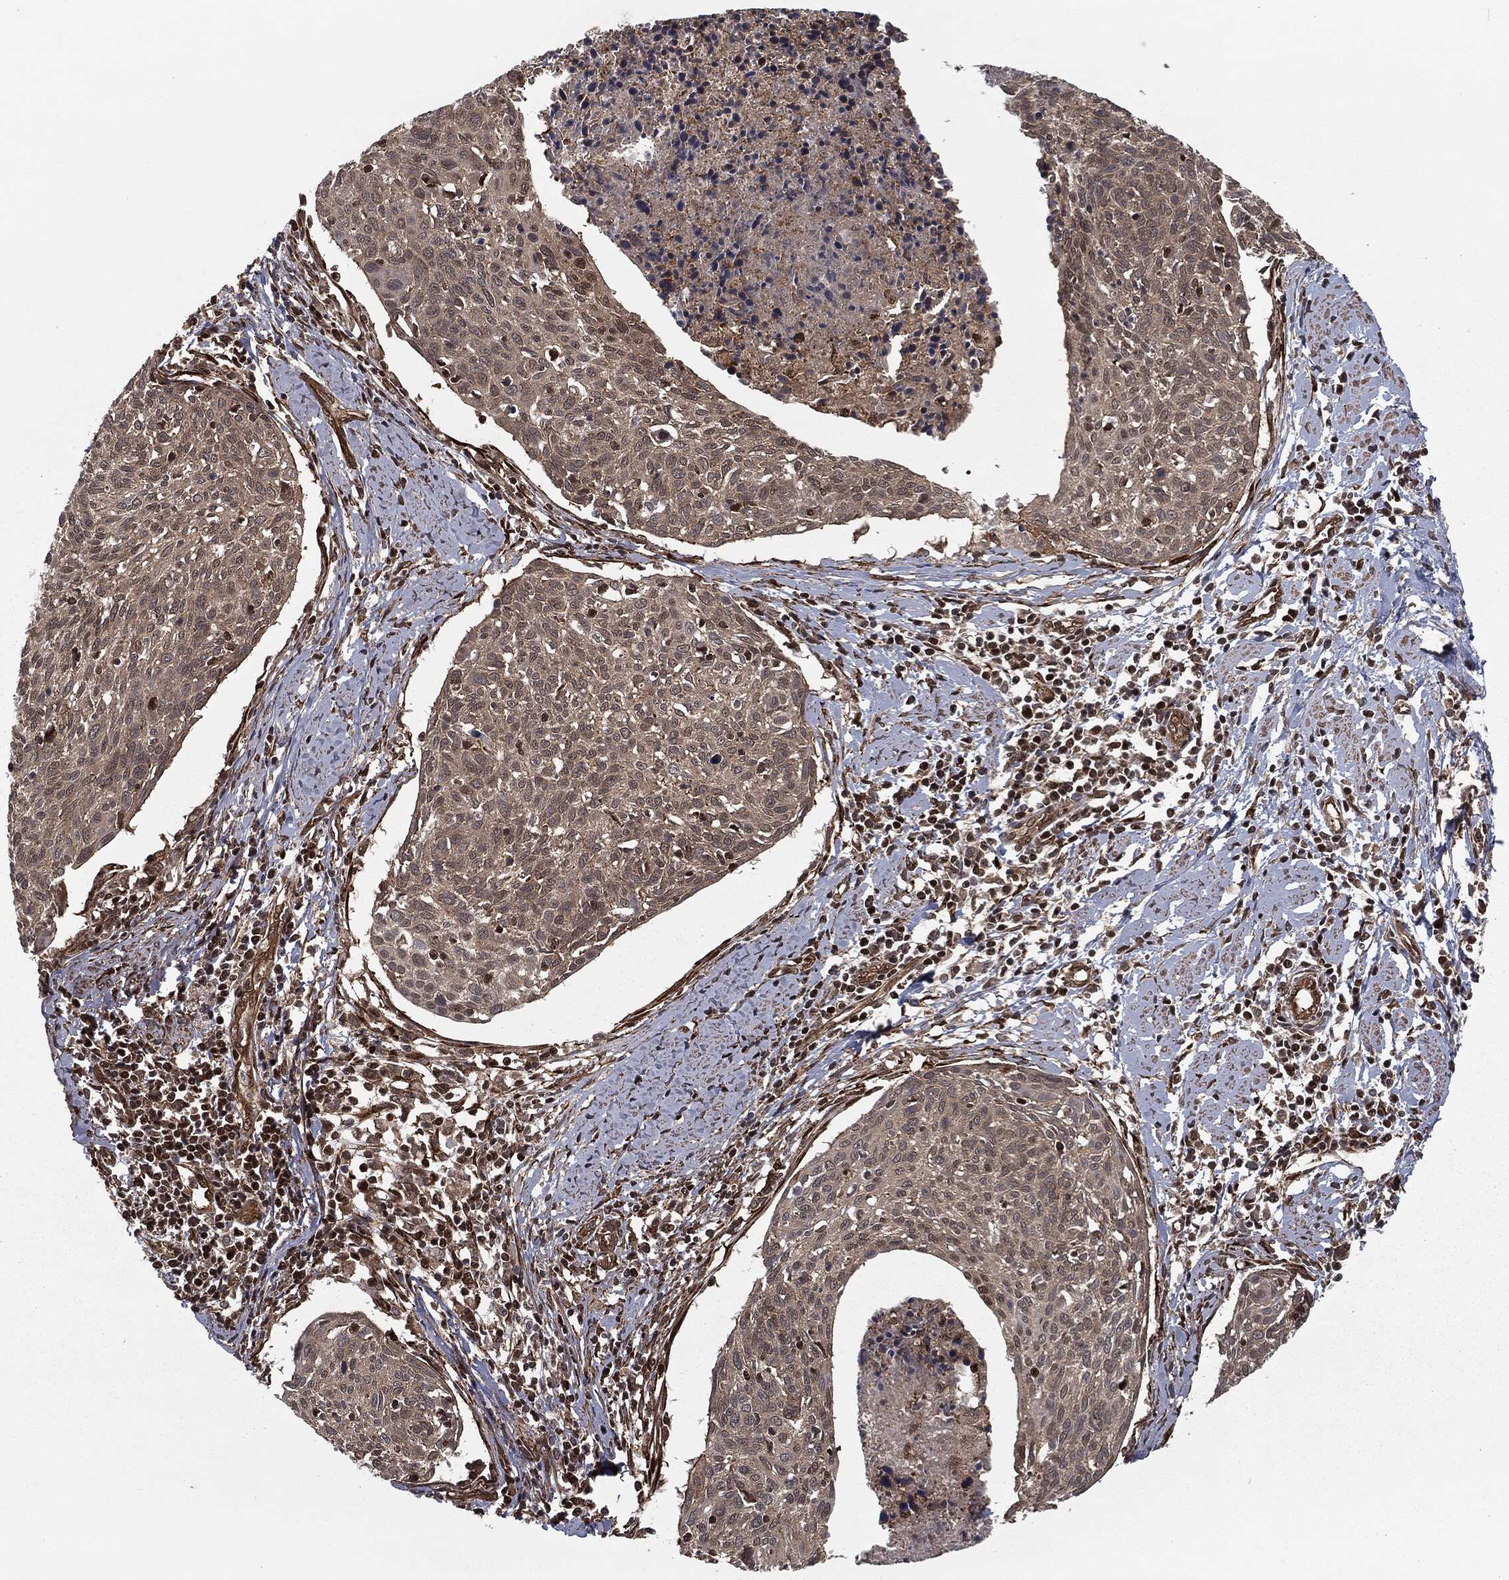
{"staining": {"intensity": "weak", "quantity": "<25%", "location": "cytoplasmic/membranous,nuclear"}, "tissue": "cervical cancer", "cell_type": "Tumor cells", "image_type": "cancer", "snomed": [{"axis": "morphology", "description": "Squamous cell carcinoma, NOS"}, {"axis": "topography", "description": "Cervix"}], "caption": "IHC micrograph of neoplastic tissue: cervical squamous cell carcinoma stained with DAB (3,3'-diaminobenzidine) shows no significant protein staining in tumor cells.", "gene": "RANBP9", "patient": {"sex": "female", "age": 49}}